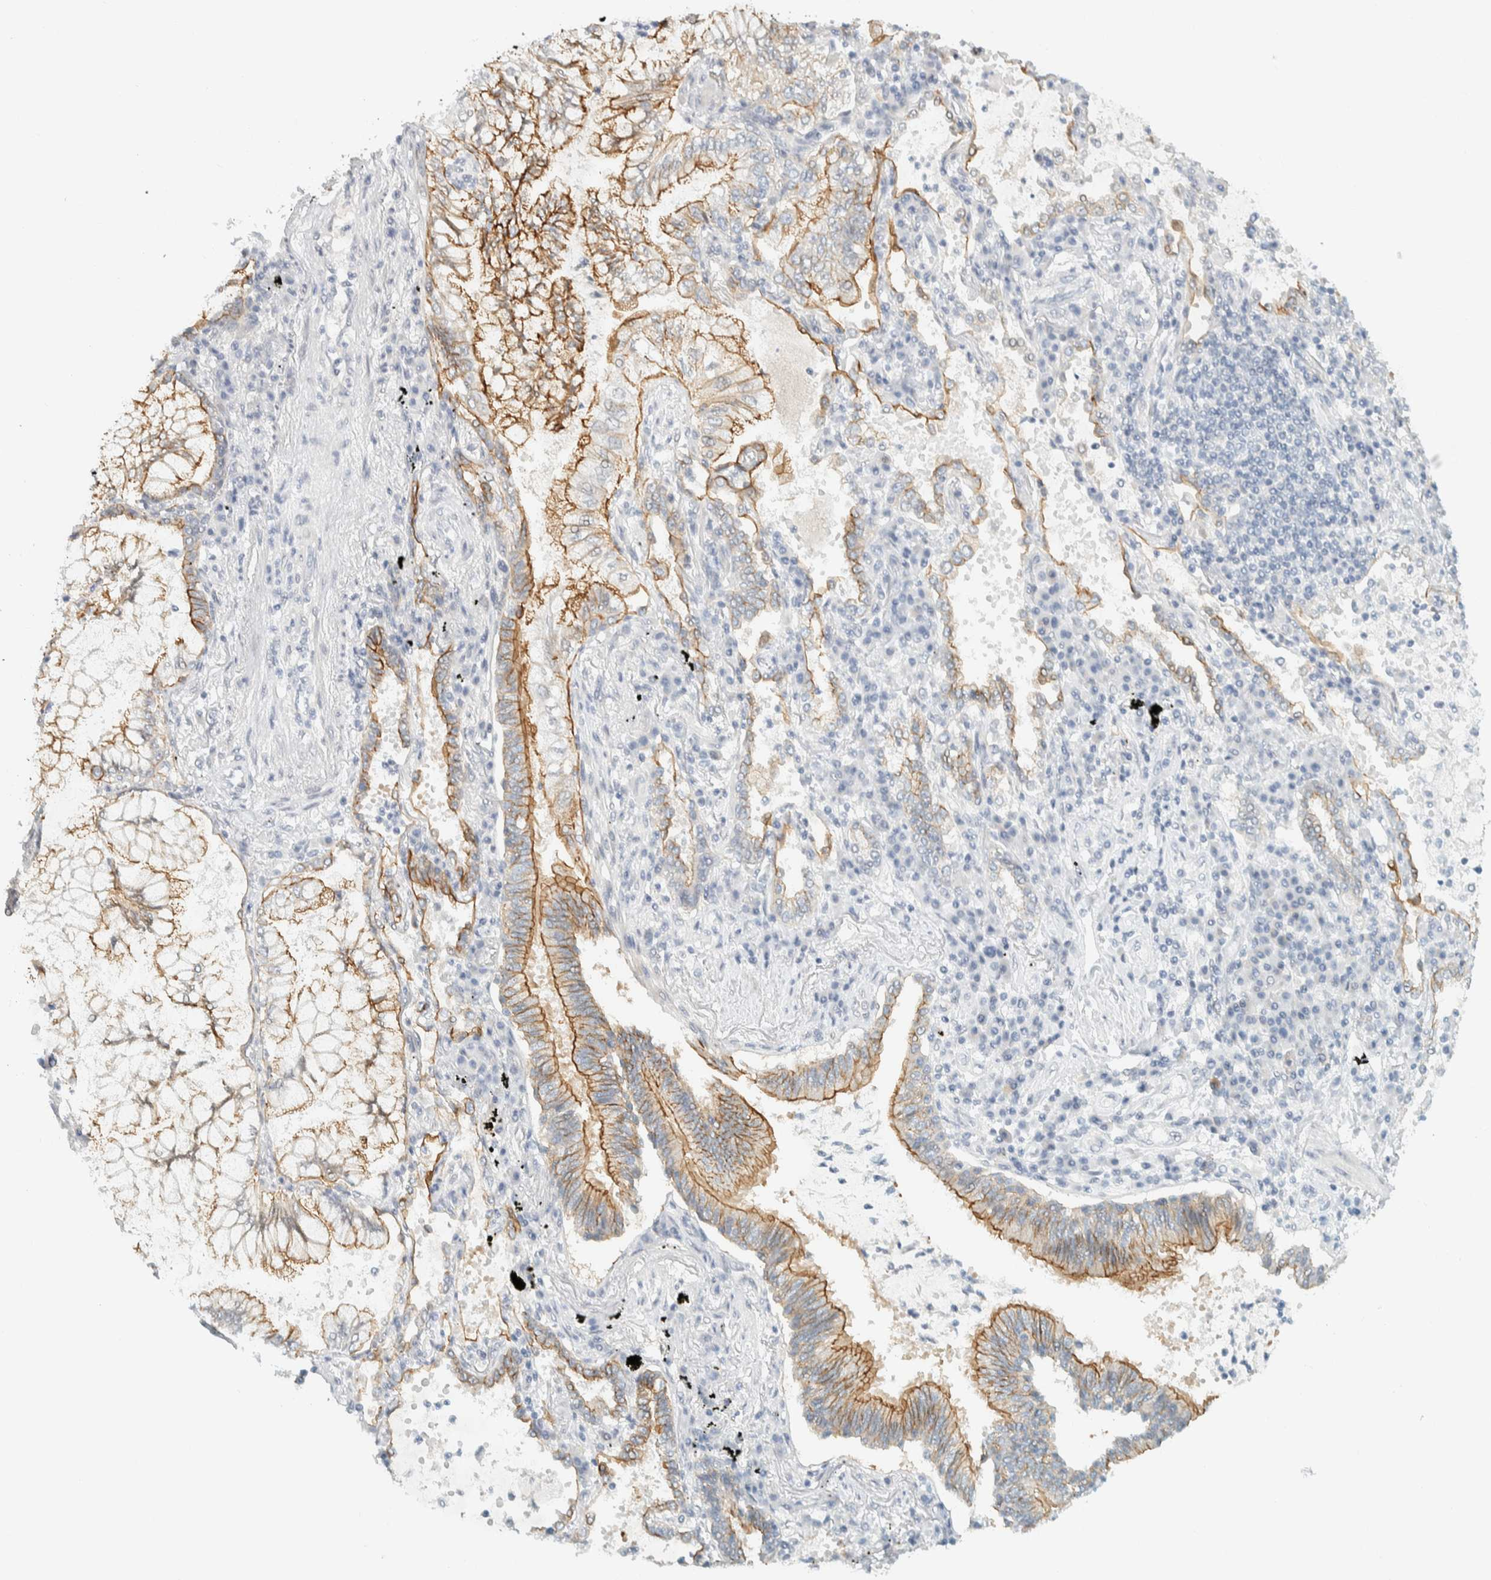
{"staining": {"intensity": "moderate", "quantity": "25%-75%", "location": "cytoplasmic/membranous"}, "tissue": "lung cancer", "cell_type": "Tumor cells", "image_type": "cancer", "snomed": [{"axis": "morphology", "description": "Adenocarcinoma, NOS"}, {"axis": "topography", "description": "Lung"}], "caption": "This micrograph reveals IHC staining of human lung cancer, with medium moderate cytoplasmic/membranous staining in approximately 25%-75% of tumor cells.", "gene": "C1QTNF12", "patient": {"sex": "female", "age": 70}}